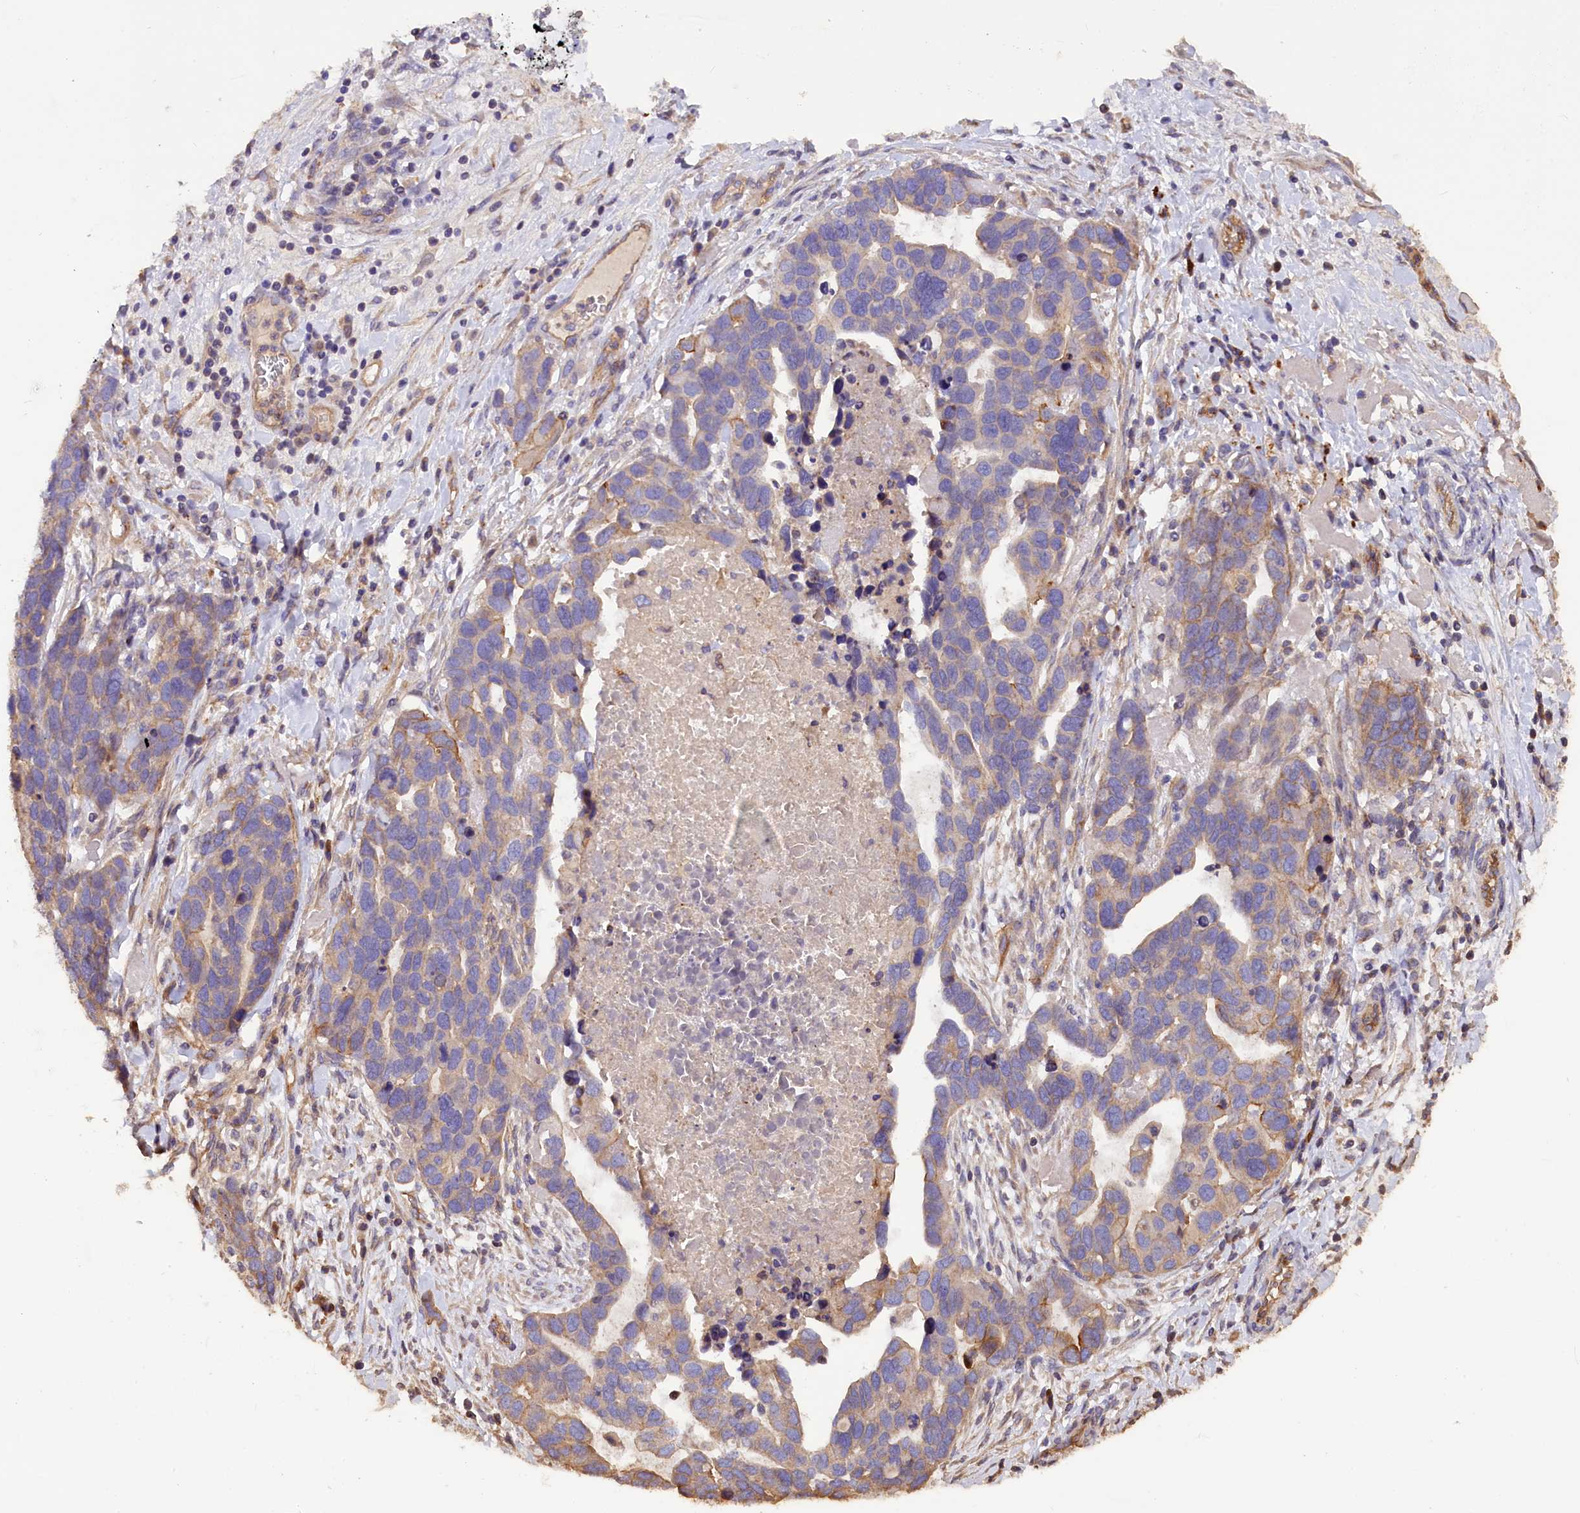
{"staining": {"intensity": "weak", "quantity": "25%-75%", "location": "cytoplasmic/membranous"}, "tissue": "ovarian cancer", "cell_type": "Tumor cells", "image_type": "cancer", "snomed": [{"axis": "morphology", "description": "Cystadenocarcinoma, serous, NOS"}, {"axis": "topography", "description": "Ovary"}], "caption": "Immunohistochemistry photomicrograph of ovarian cancer (serous cystadenocarcinoma) stained for a protein (brown), which reveals low levels of weak cytoplasmic/membranous positivity in approximately 25%-75% of tumor cells.", "gene": "ERMARD", "patient": {"sex": "female", "age": 54}}